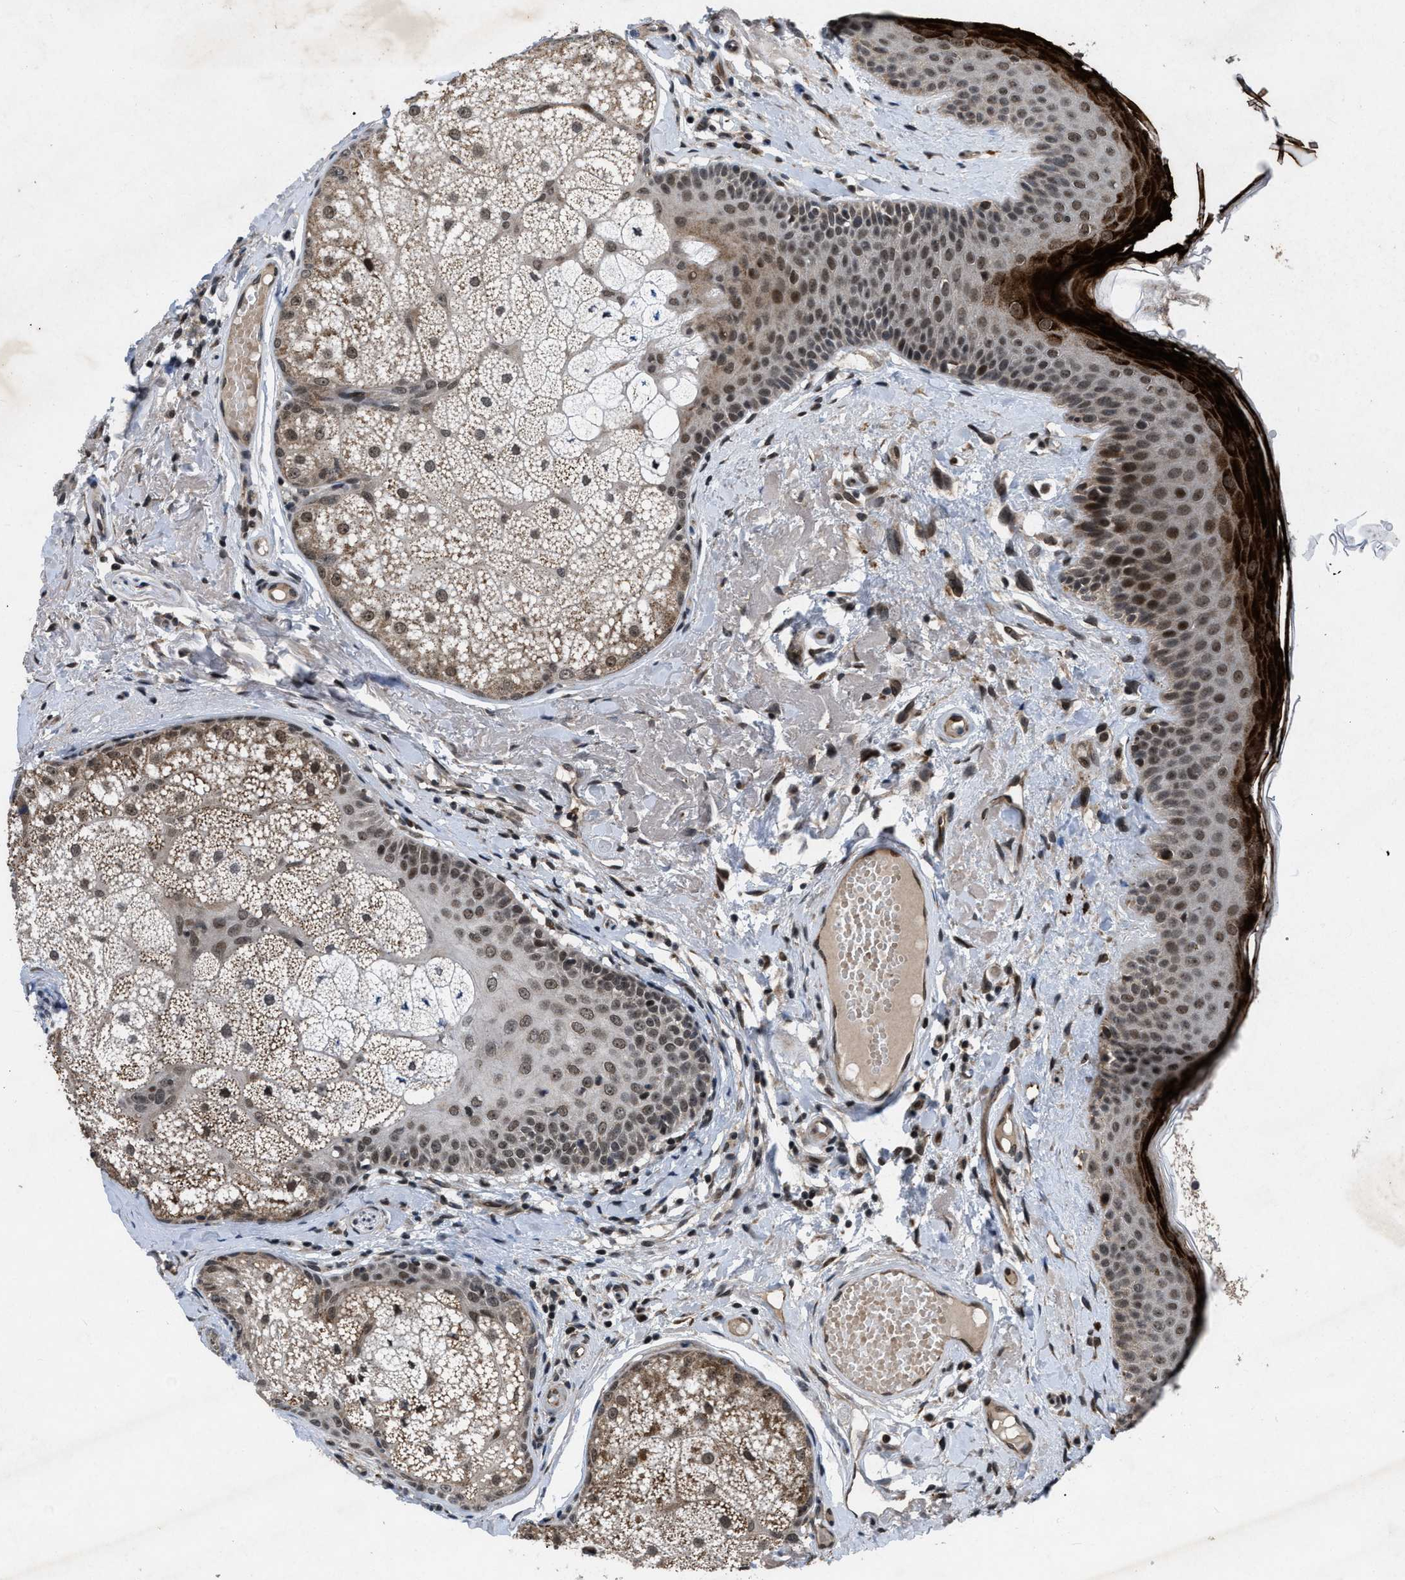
{"staining": {"intensity": "moderate", "quantity": ">75%", "location": "nuclear"}, "tissue": "oral mucosa", "cell_type": "Squamous epithelial cells", "image_type": "normal", "snomed": [{"axis": "morphology", "description": "Normal tissue, NOS"}, {"axis": "topography", "description": "Skin"}, {"axis": "topography", "description": "Oral tissue"}], "caption": "Immunohistochemistry (DAB (3,3'-diaminobenzidine)) staining of benign oral mucosa demonstrates moderate nuclear protein expression in about >75% of squamous epithelial cells.", "gene": "ZNHIT1", "patient": {"sex": "male", "age": 84}}